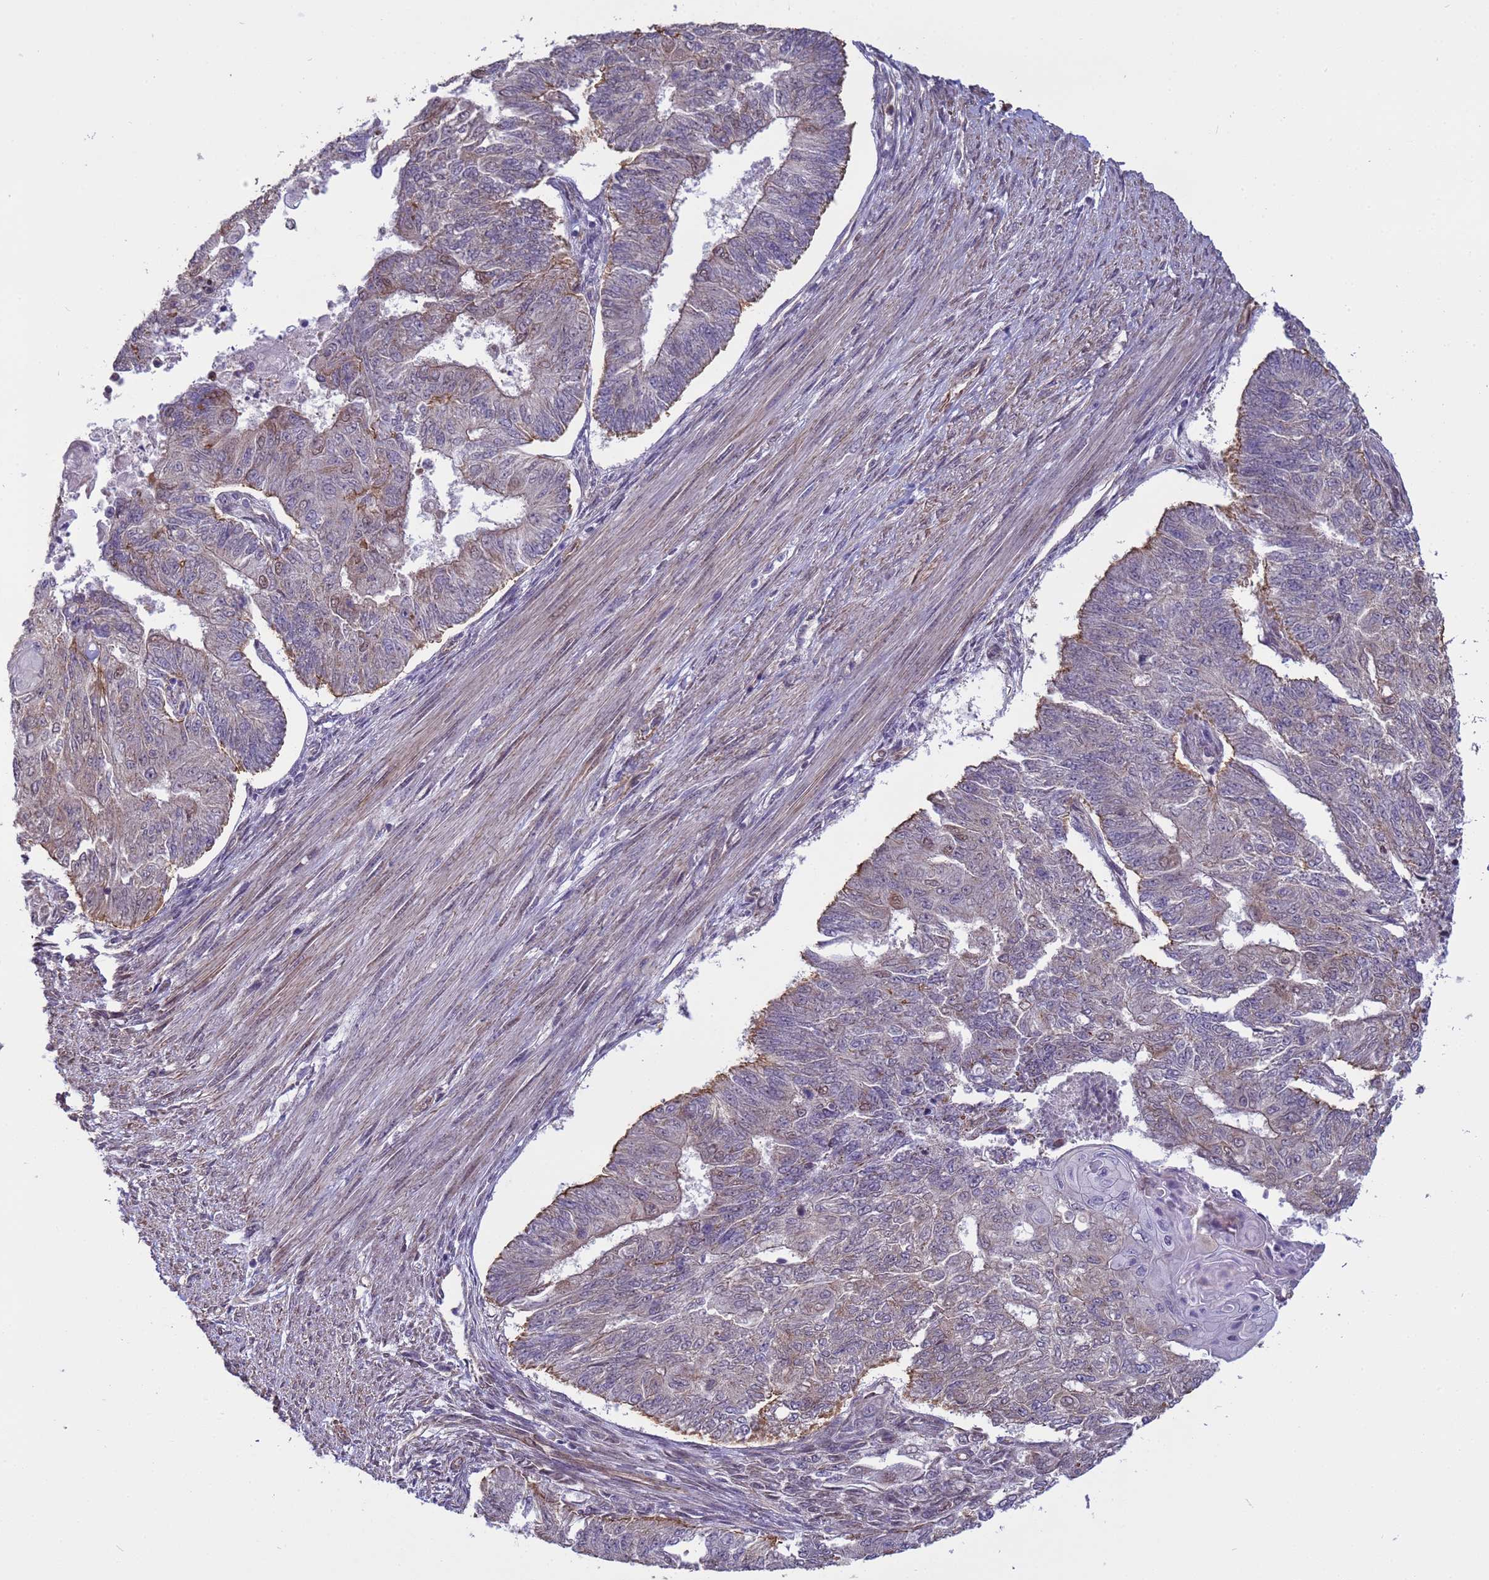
{"staining": {"intensity": "weak", "quantity": "<25%", "location": "nuclear"}, "tissue": "endometrial cancer", "cell_type": "Tumor cells", "image_type": "cancer", "snomed": [{"axis": "morphology", "description": "Adenocarcinoma, NOS"}, {"axis": "topography", "description": "Endometrium"}], "caption": "Micrograph shows no significant protein expression in tumor cells of endometrial cancer (adenocarcinoma). The staining is performed using DAB (3,3'-diaminobenzidine) brown chromogen with nuclei counter-stained in using hematoxylin.", "gene": "ITGB4", "patient": {"sex": "female", "age": 32}}